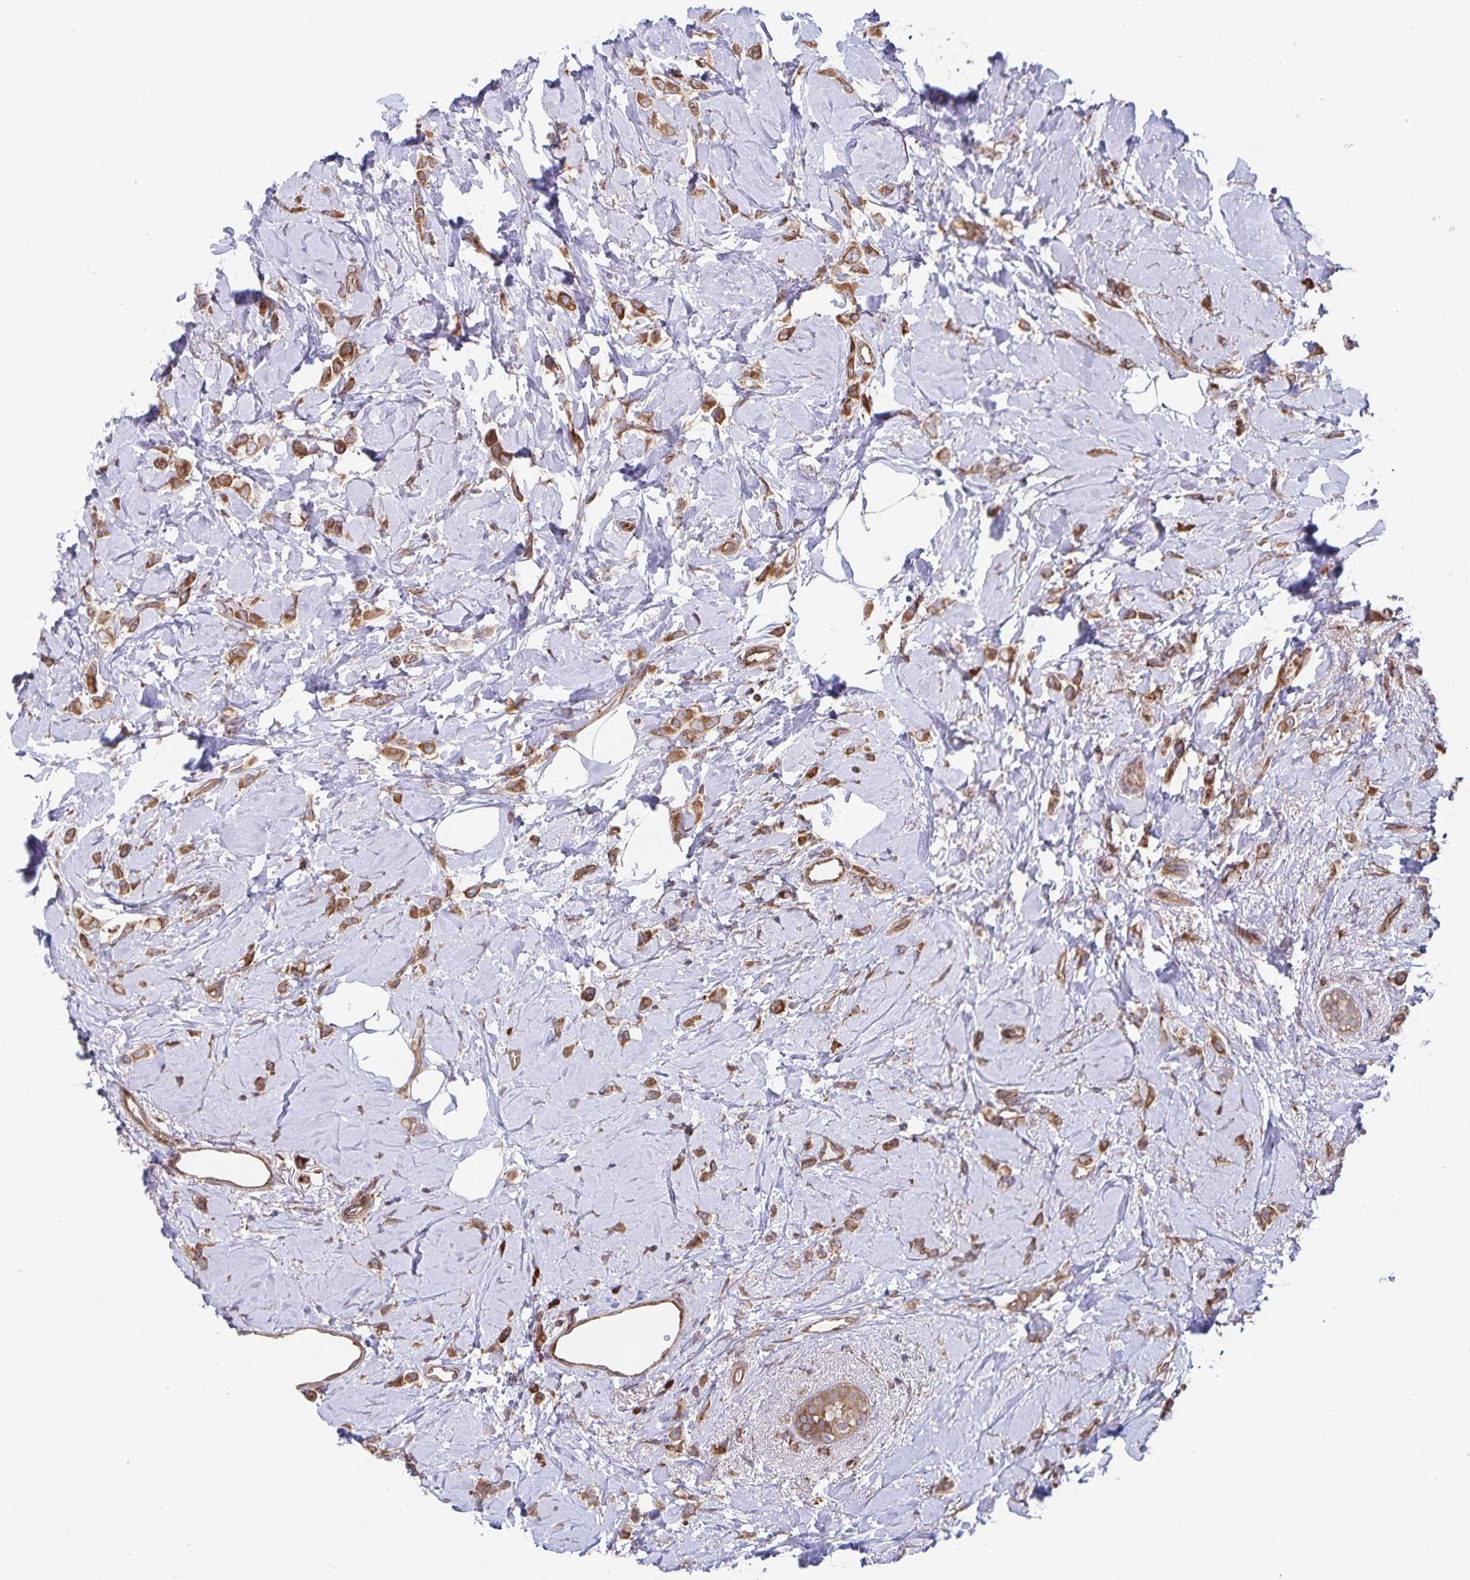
{"staining": {"intensity": "moderate", "quantity": ">75%", "location": "cytoplasmic/membranous"}, "tissue": "breast cancer", "cell_type": "Tumor cells", "image_type": "cancer", "snomed": [{"axis": "morphology", "description": "Lobular carcinoma"}, {"axis": "topography", "description": "Breast"}], "caption": "Immunohistochemical staining of human breast cancer (lobular carcinoma) exhibits medium levels of moderate cytoplasmic/membranous positivity in approximately >75% of tumor cells.", "gene": "SEC62", "patient": {"sex": "female", "age": 66}}